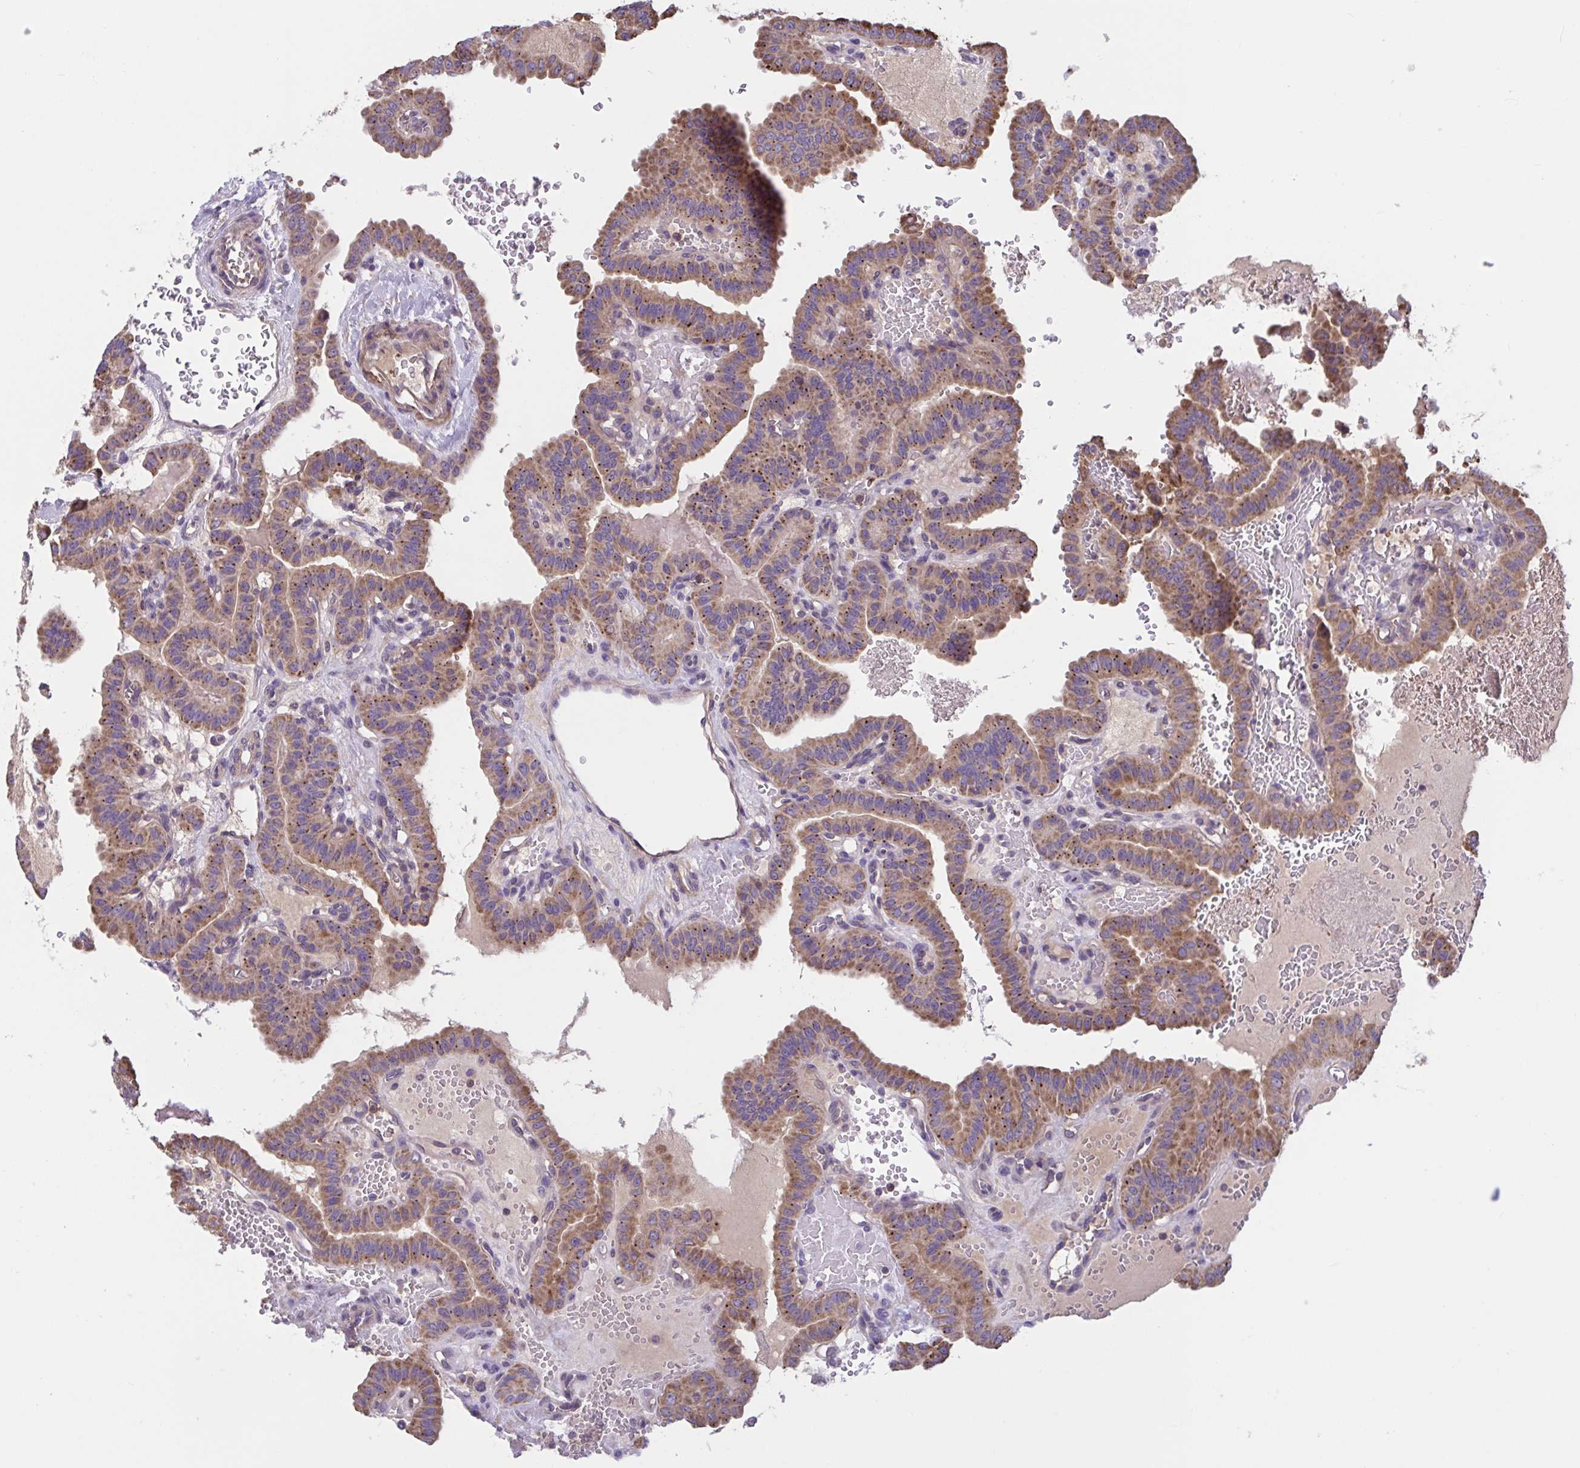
{"staining": {"intensity": "moderate", "quantity": ">75%", "location": "cytoplasmic/membranous"}, "tissue": "thyroid cancer", "cell_type": "Tumor cells", "image_type": "cancer", "snomed": [{"axis": "morphology", "description": "Papillary adenocarcinoma, NOS"}, {"axis": "topography", "description": "Thyroid gland"}], "caption": "High-magnification brightfield microscopy of thyroid cancer stained with DAB (3,3'-diaminobenzidine) (brown) and counterstained with hematoxylin (blue). tumor cells exhibit moderate cytoplasmic/membranous positivity is seen in approximately>75% of cells.", "gene": "WNT9B", "patient": {"sex": "male", "age": 87}}